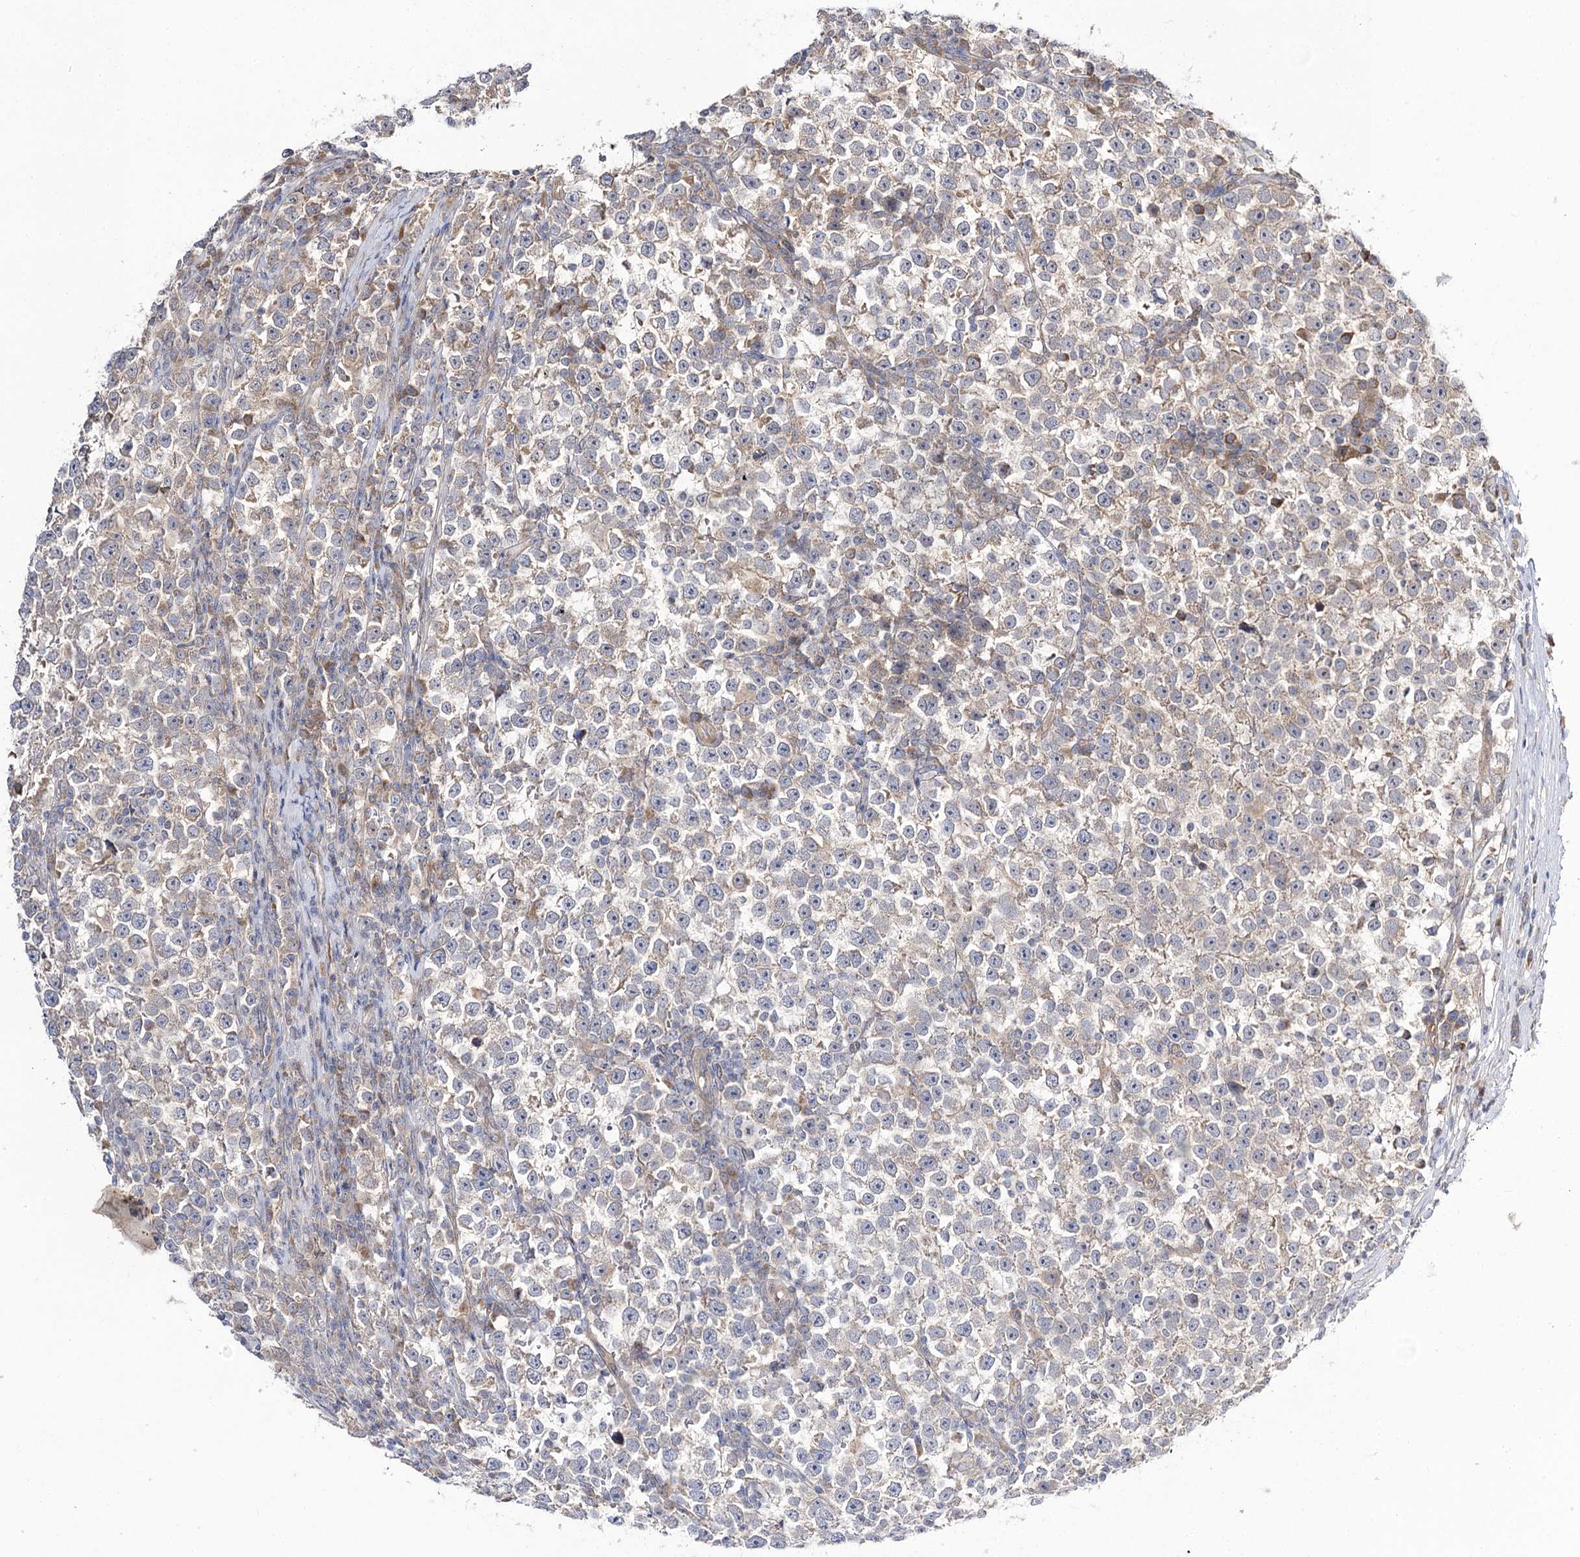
{"staining": {"intensity": "weak", "quantity": ">75%", "location": "cytoplasmic/membranous"}, "tissue": "testis cancer", "cell_type": "Tumor cells", "image_type": "cancer", "snomed": [{"axis": "morphology", "description": "Normal tissue, NOS"}, {"axis": "morphology", "description": "Seminoma, NOS"}, {"axis": "topography", "description": "Testis"}], "caption": "There is low levels of weak cytoplasmic/membranous staining in tumor cells of testis cancer (seminoma), as demonstrated by immunohistochemical staining (brown color).", "gene": "C11orf80", "patient": {"sex": "male", "age": 43}}